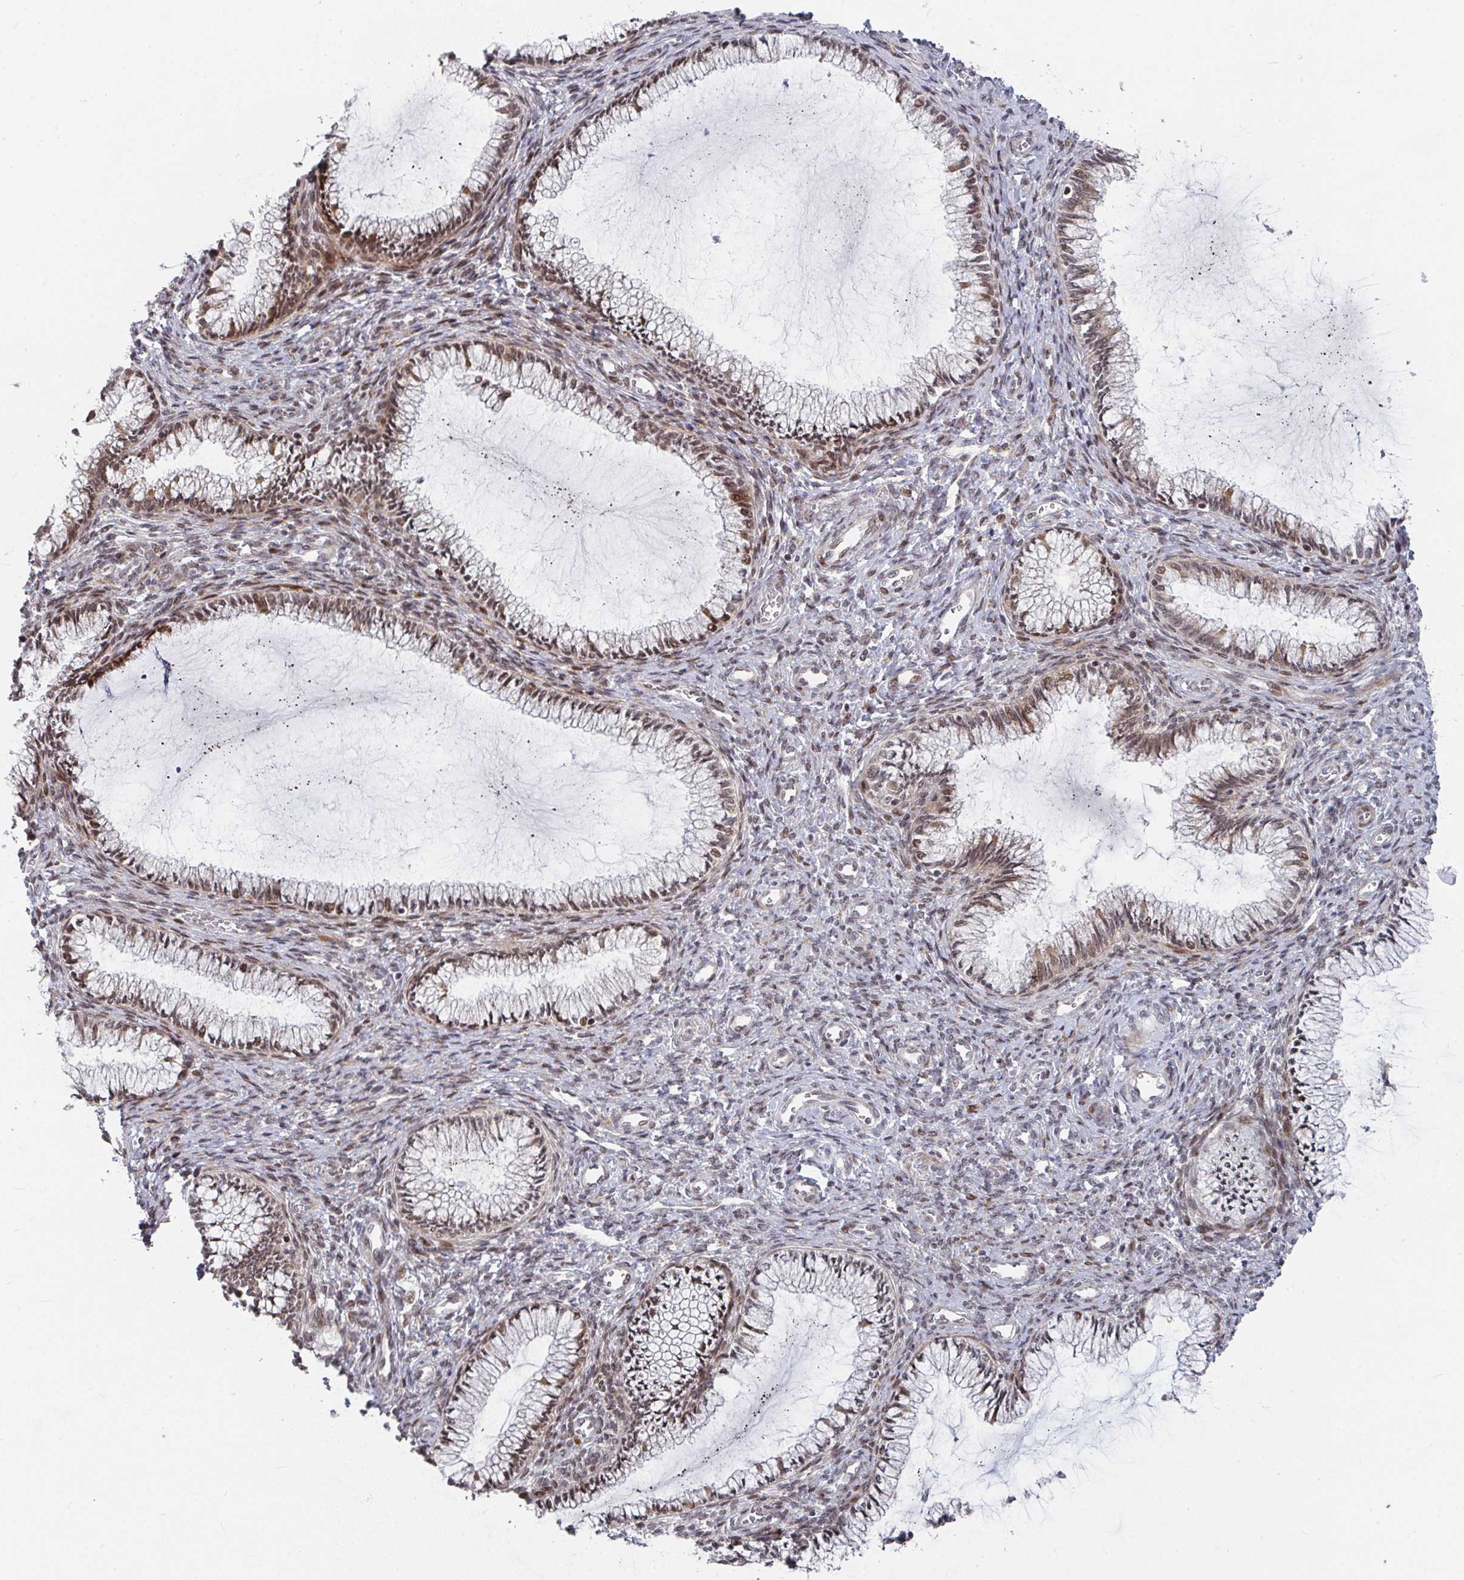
{"staining": {"intensity": "moderate", "quantity": ">75%", "location": "cytoplasmic/membranous,nuclear"}, "tissue": "cervix", "cell_type": "Glandular cells", "image_type": "normal", "snomed": [{"axis": "morphology", "description": "Normal tissue, NOS"}, {"axis": "topography", "description": "Cervix"}], "caption": "High-power microscopy captured an immunohistochemistry (IHC) micrograph of benign cervix, revealing moderate cytoplasmic/membranous,nuclear expression in approximately >75% of glandular cells. (Stains: DAB in brown, nuclei in blue, Microscopy: brightfield microscopy at high magnification).", "gene": "RBBP5", "patient": {"sex": "female", "age": 24}}